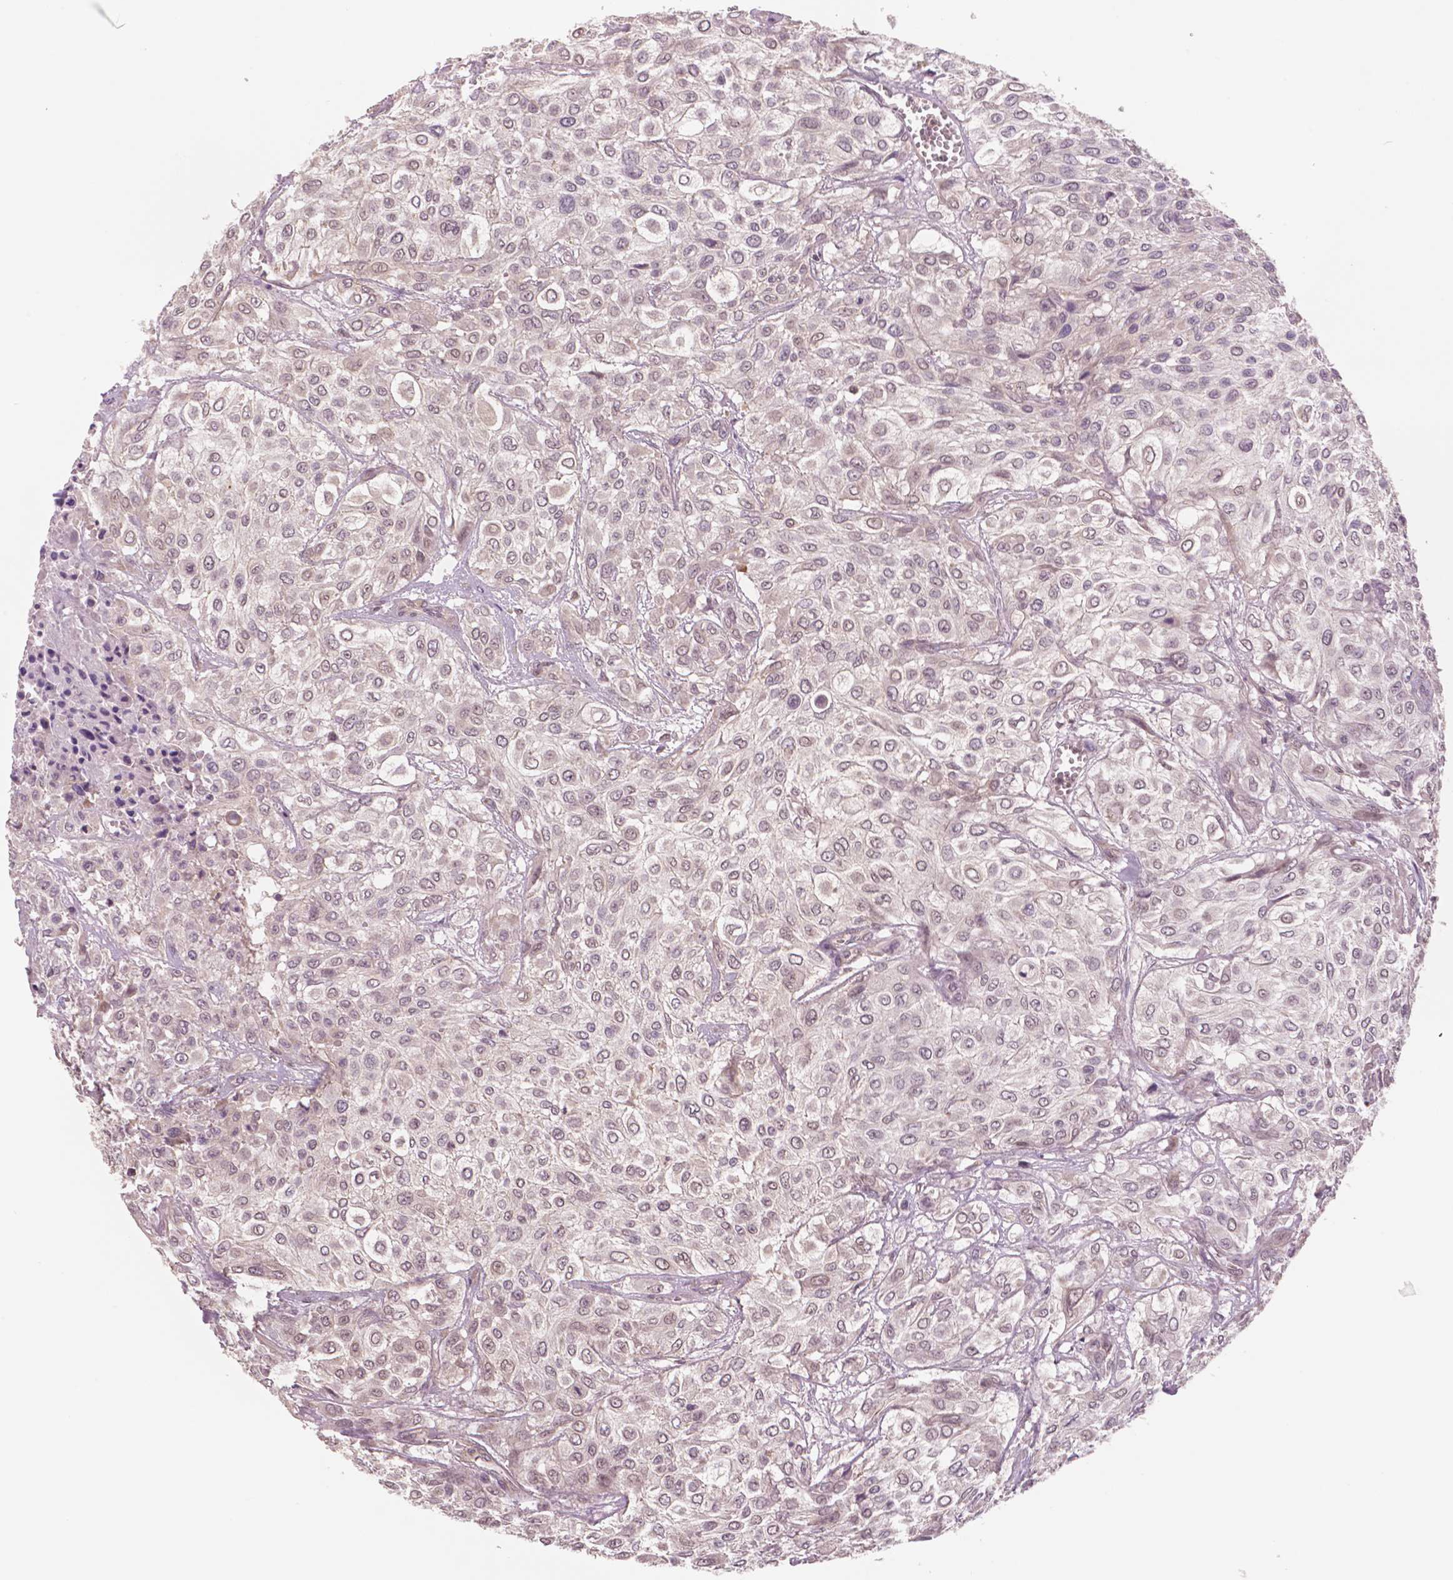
{"staining": {"intensity": "negative", "quantity": "none", "location": "none"}, "tissue": "urothelial cancer", "cell_type": "Tumor cells", "image_type": "cancer", "snomed": [{"axis": "morphology", "description": "Urothelial carcinoma, High grade"}, {"axis": "topography", "description": "Urinary bladder"}], "caption": "High magnification brightfield microscopy of urothelial cancer stained with DAB (3,3'-diaminobenzidine) (brown) and counterstained with hematoxylin (blue): tumor cells show no significant staining.", "gene": "STAT3", "patient": {"sex": "male", "age": 57}}